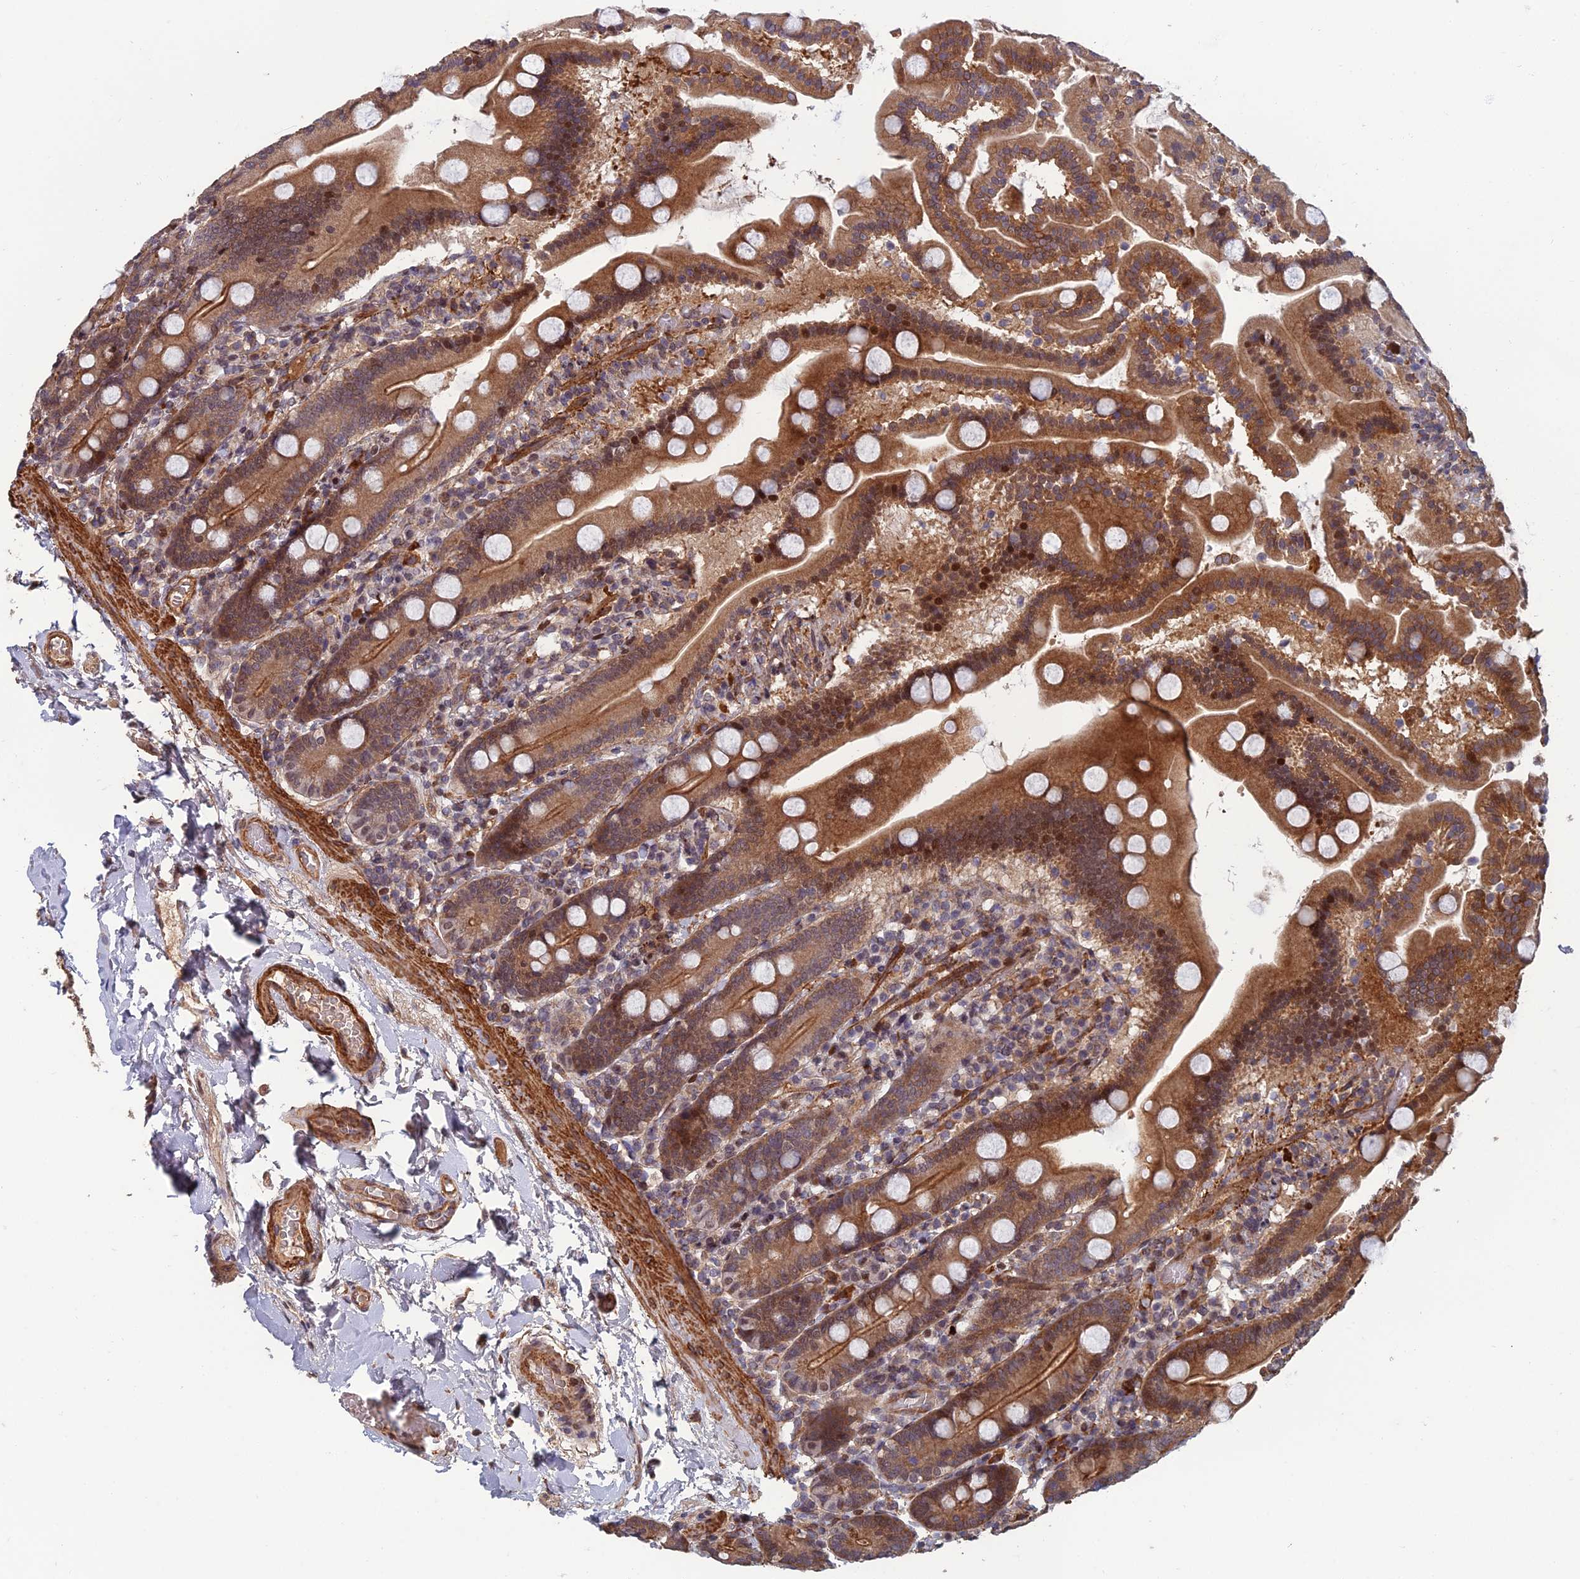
{"staining": {"intensity": "moderate", "quantity": ">75%", "location": "cytoplasmic/membranous,nuclear"}, "tissue": "duodenum", "cell_type": "Glandular cells", "image_type": "normal", "snomed": [{"axis": "morphology", "description": "Normal tissue, NOS"}, {"axis": "topography", "description": "Duodenum"}], "caption": "Glandular cells display medium levels of moderate cytoplasmic/membranous,nuclear positivity in about >75% of cells in benign duodenum.", "gene": "CCDC183", "patient": {"sex": "male", "age": 55}}